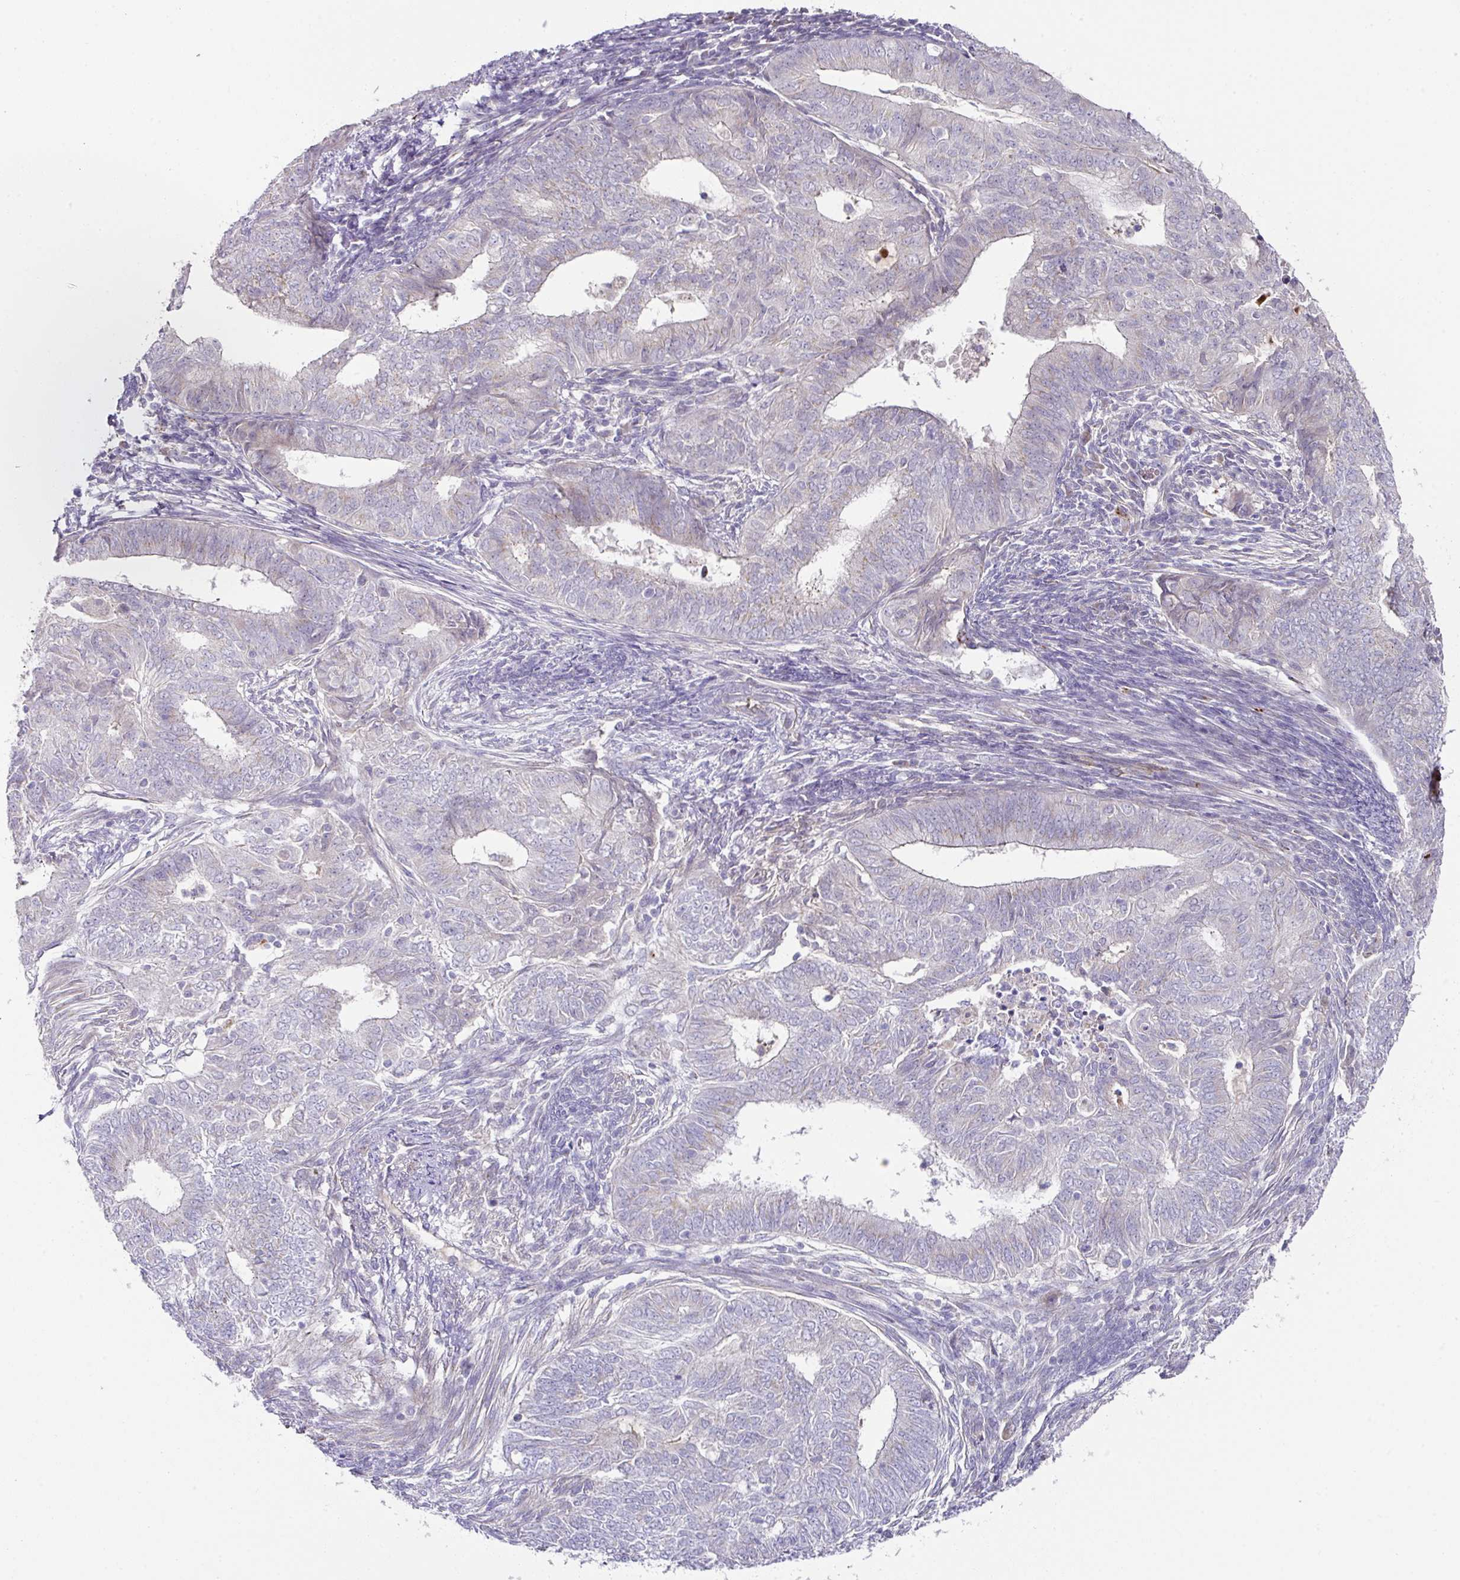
{"staining": {"intensity": "negative", "quantity": "none", "location": "none"}, "tissue": "endometrial cancer", "cell_type": "Tumor cells", "image_type": "cancer", "snomed": [{"axis": "morphology", "description": "Adenocarcinoma, NOS"}, {"axis": "topography", "description": "Endometrium"}], "caption": "Human endometrial cancer stained for a protein using immunohistochemistry (IHC) demonstrates no positivity in tumor cells.", "gene": "TARM1", "patient": {"sex": "female", "age": 62}}